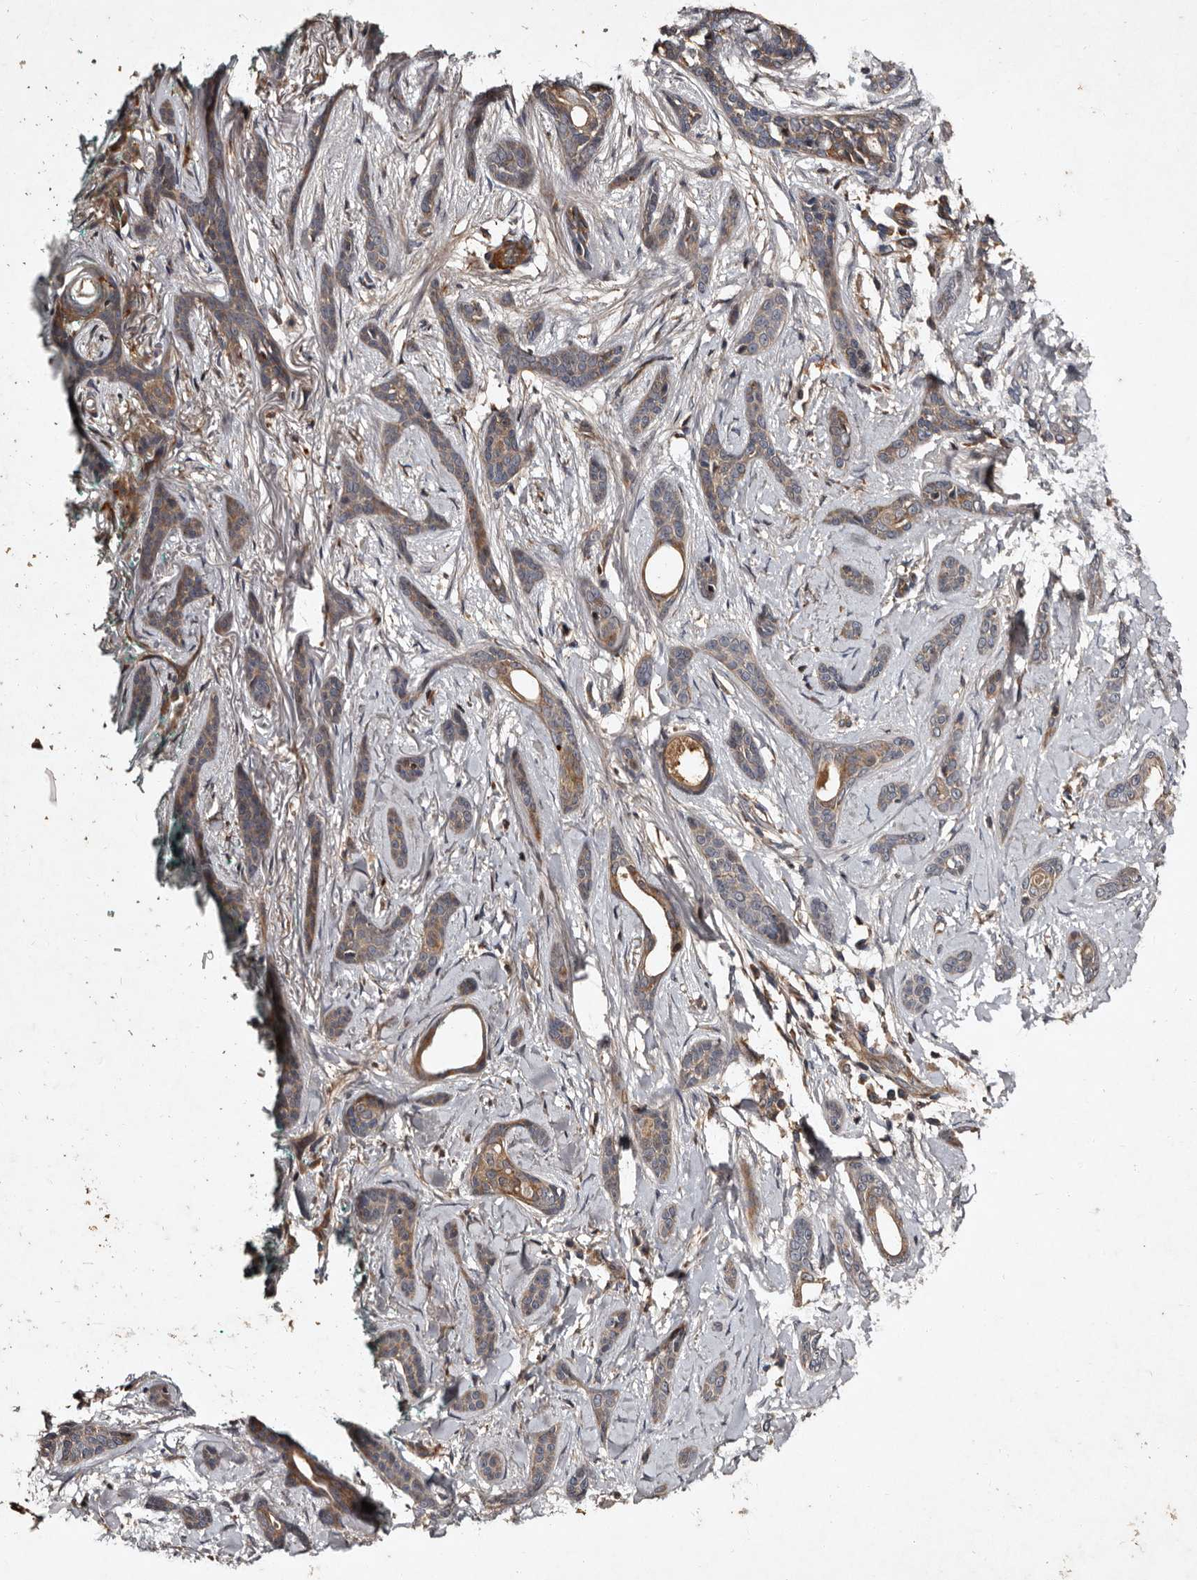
{"staining": {"intensity": "weak", "quantity": "25%-75%", "location": "cytoplasmic/membranous"}, "tissue": "skin cancer", "cell_type": "Tumor cells", "image_type": "cancer", "snomed": [{"axis": "morphology", "description": "Basal cell carcinoma"}, {"axis": "morphology", "description": "Adnexal tumor, benign"}, {"axis": "topography", "description": "Skin"}], "caption": "High-magnification brightfield microscopy of skin benign adnexal tumor stained with DAB (3,3'-diaminobenzidine) (brown) and counterstained with hematoxylin (blue). tumor cells exhibit weak cytoplasmic/membranous expression is seen in approximately25%-75% of cells. The protein is stained brown, and the nuclei are stained in blue (DAB IHC with brightfield microscopy, high magnification).", "gene": "PRKD3", "patient": {"sex": "female", "age": 42}}